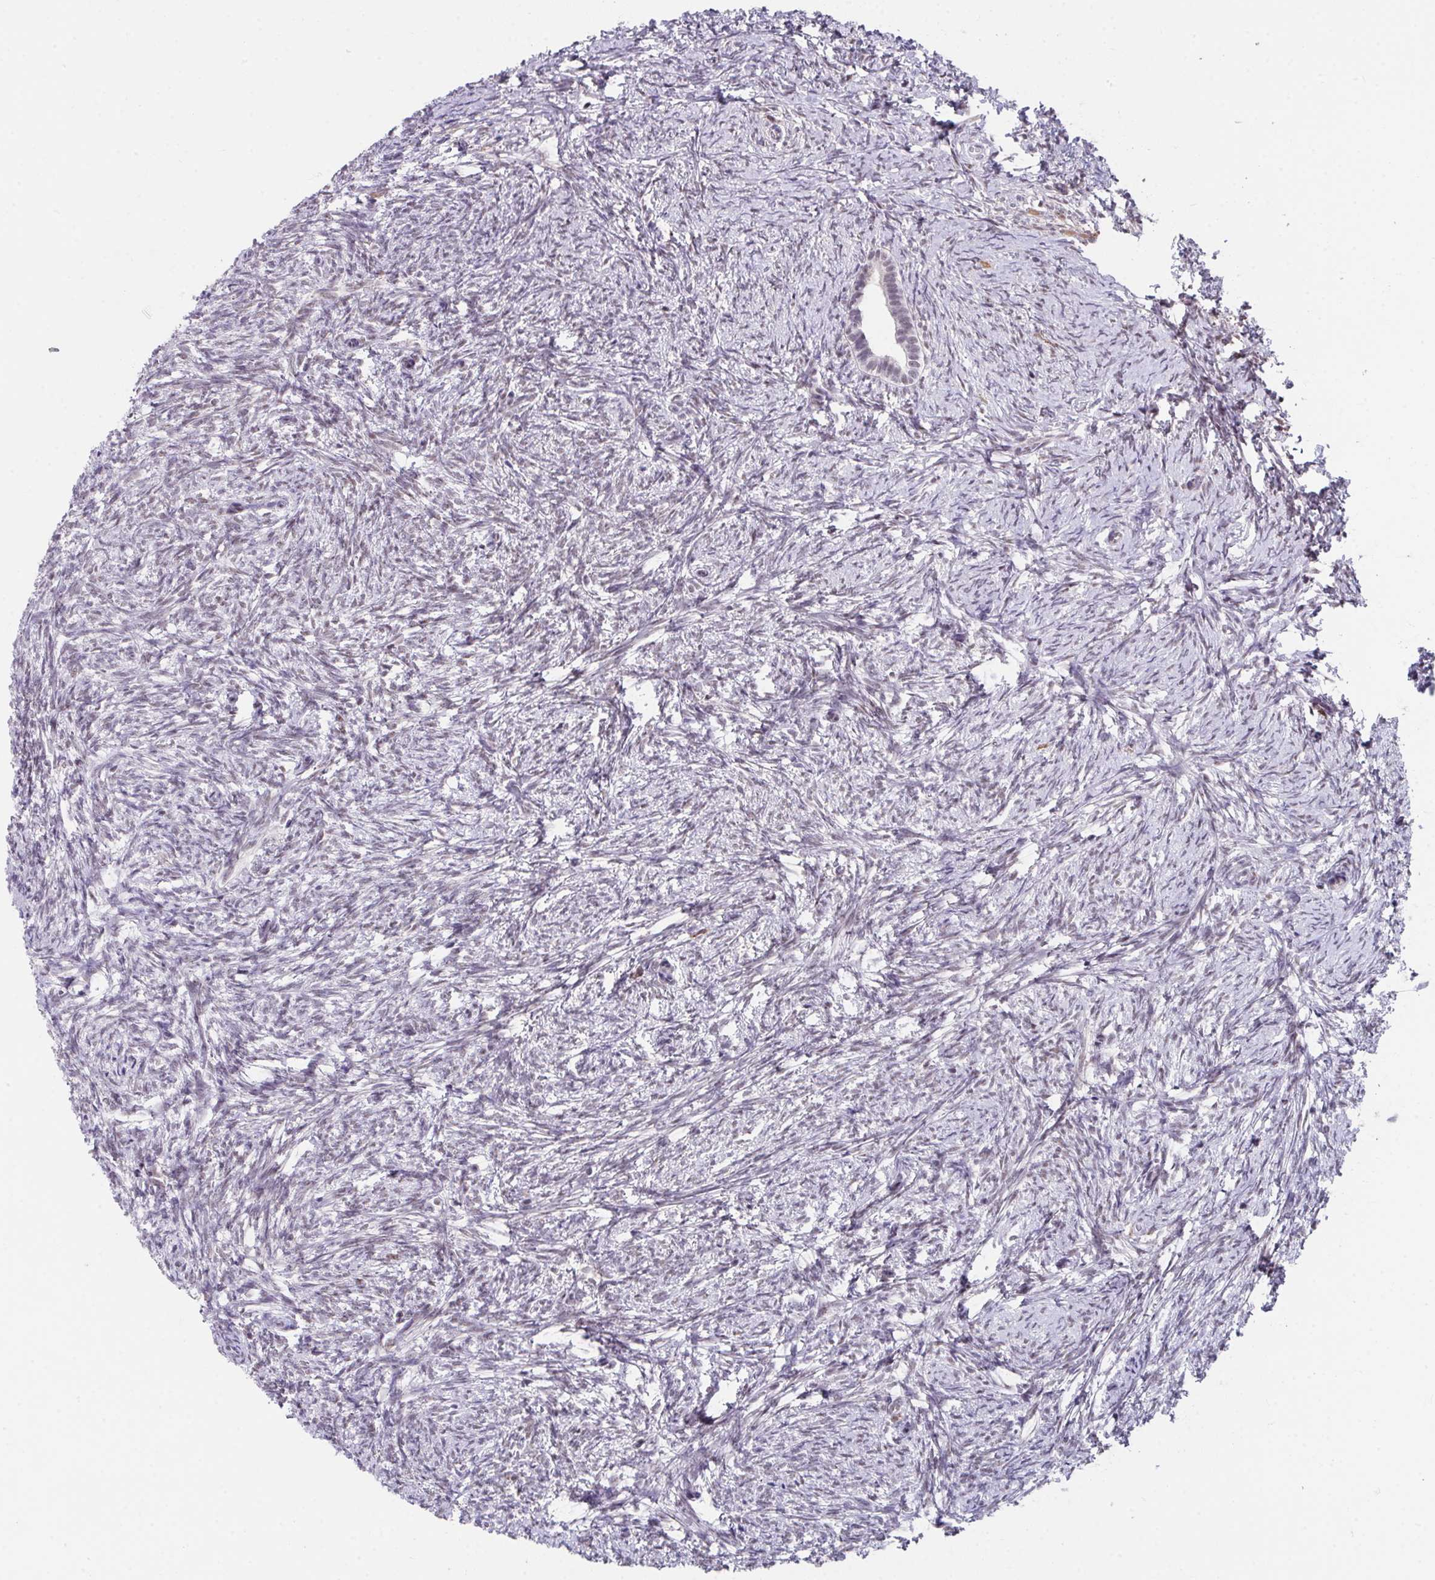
{"staining": {"intensity": "negative", "quantity": "none", "location": "none"}, "tissue": "ovary", "cell_type": "Ovarian stroma cells", "image_type": "normal", "snomed": [{"axis": "morphology", "description": "Normal tissue, NOS"}, {"axis": "topography", "description": "Ovary"}], "caption": "The histopathology image shows no staining of ovarian stroma cells in normal ovary.", "gene": "RBBP6", "patient": {"sex": "female", "age": 41}}